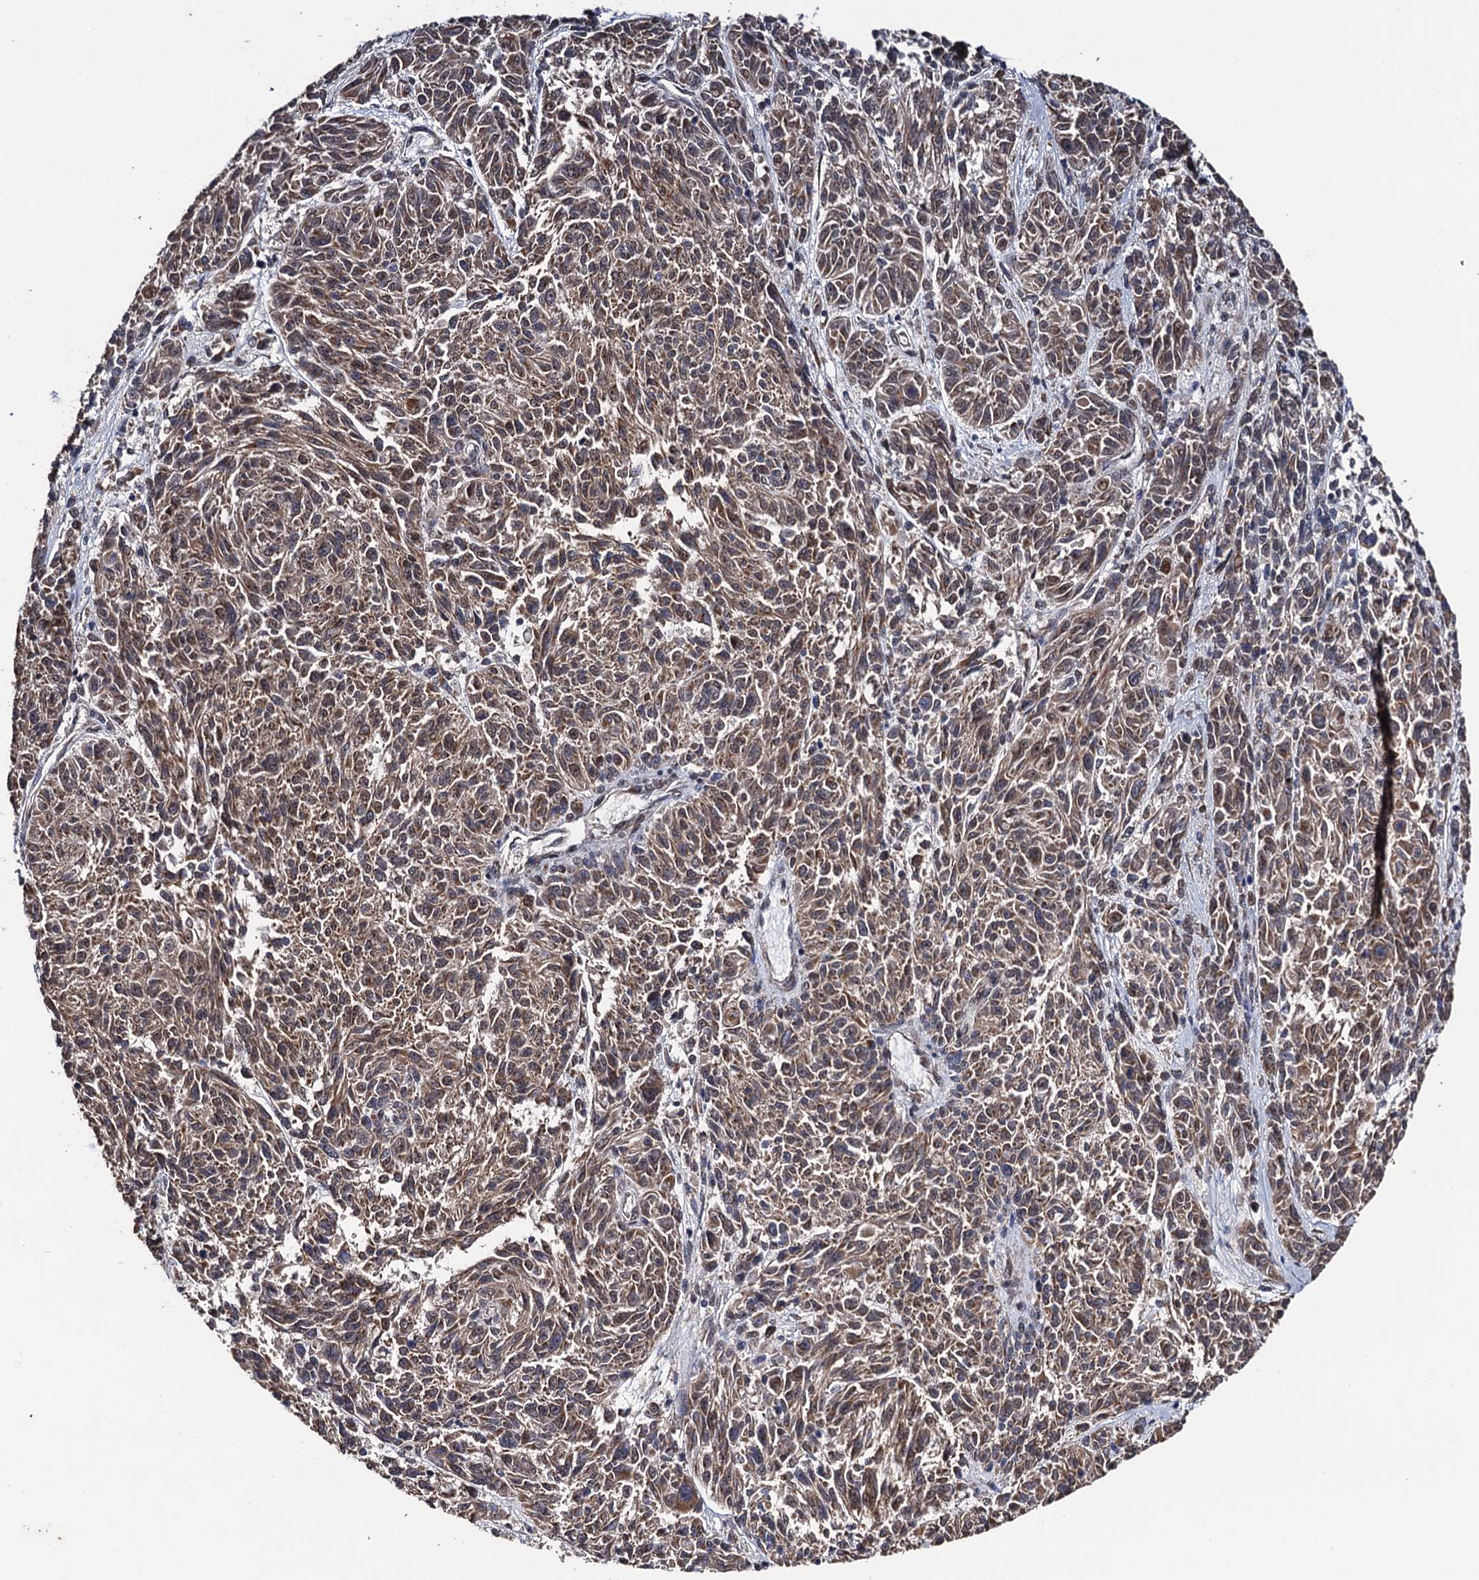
{"staining": {"intensity": "weak", "quantity": "25%-75%", "location": "cytoplasmic/membranous"}, "tissue": "melanoma", "cell_type": "Tumor cells", "image_type": "cancer", "snomed": [{"axis": "morphology", "description": "Malignant melanoma, NOS"}, {"axis": "topography", "description": "Skin"}], "caption": "A photomicrograph showing weak cytoplasmic/membranous staining in about 25%-75% of tumor cells in malignant melanoma, as visualized by brown immunohistochemical staining.", "gene": "LRRC63", "patient": {"sex": "male", "age": 53}}